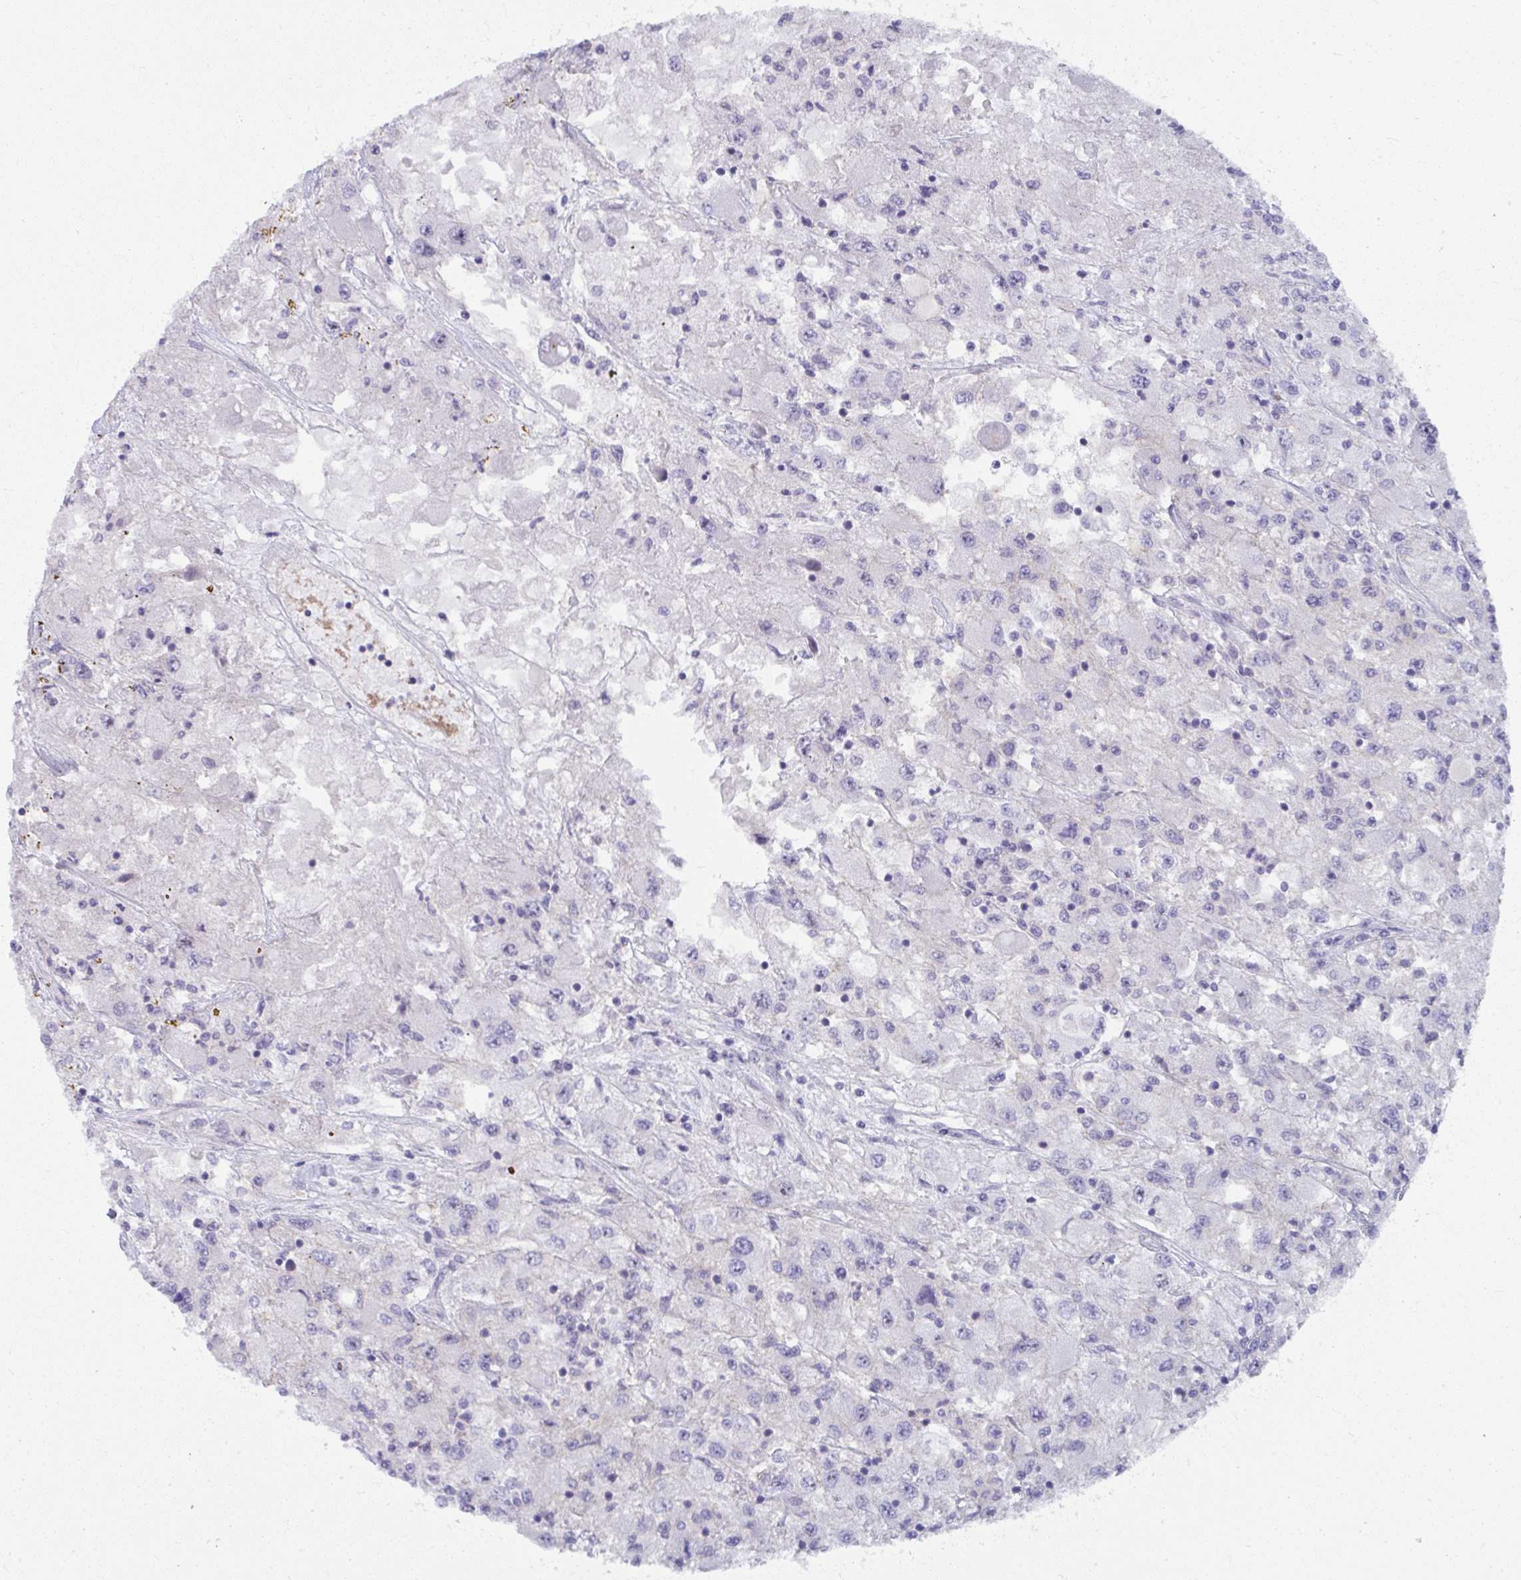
{"staining": {"intensity": "negative", "quantity": "none", "location": "none"}, "tissue": "renal cancer", "cell_type": "Tumor cells", "image_type": "cancer", "snomed": [{"axis": "morphology", "description": "Adenocarcinoma, NOS"}, {"axis": "topography", "description": "Kidney"}], "caption": "Renal cancer (adenocarcinoma) stained for a protein using IHC demonstrates no expression tumor cells.", "gene": "MUS81", "patient": {"sex": "female", "age": 67}}